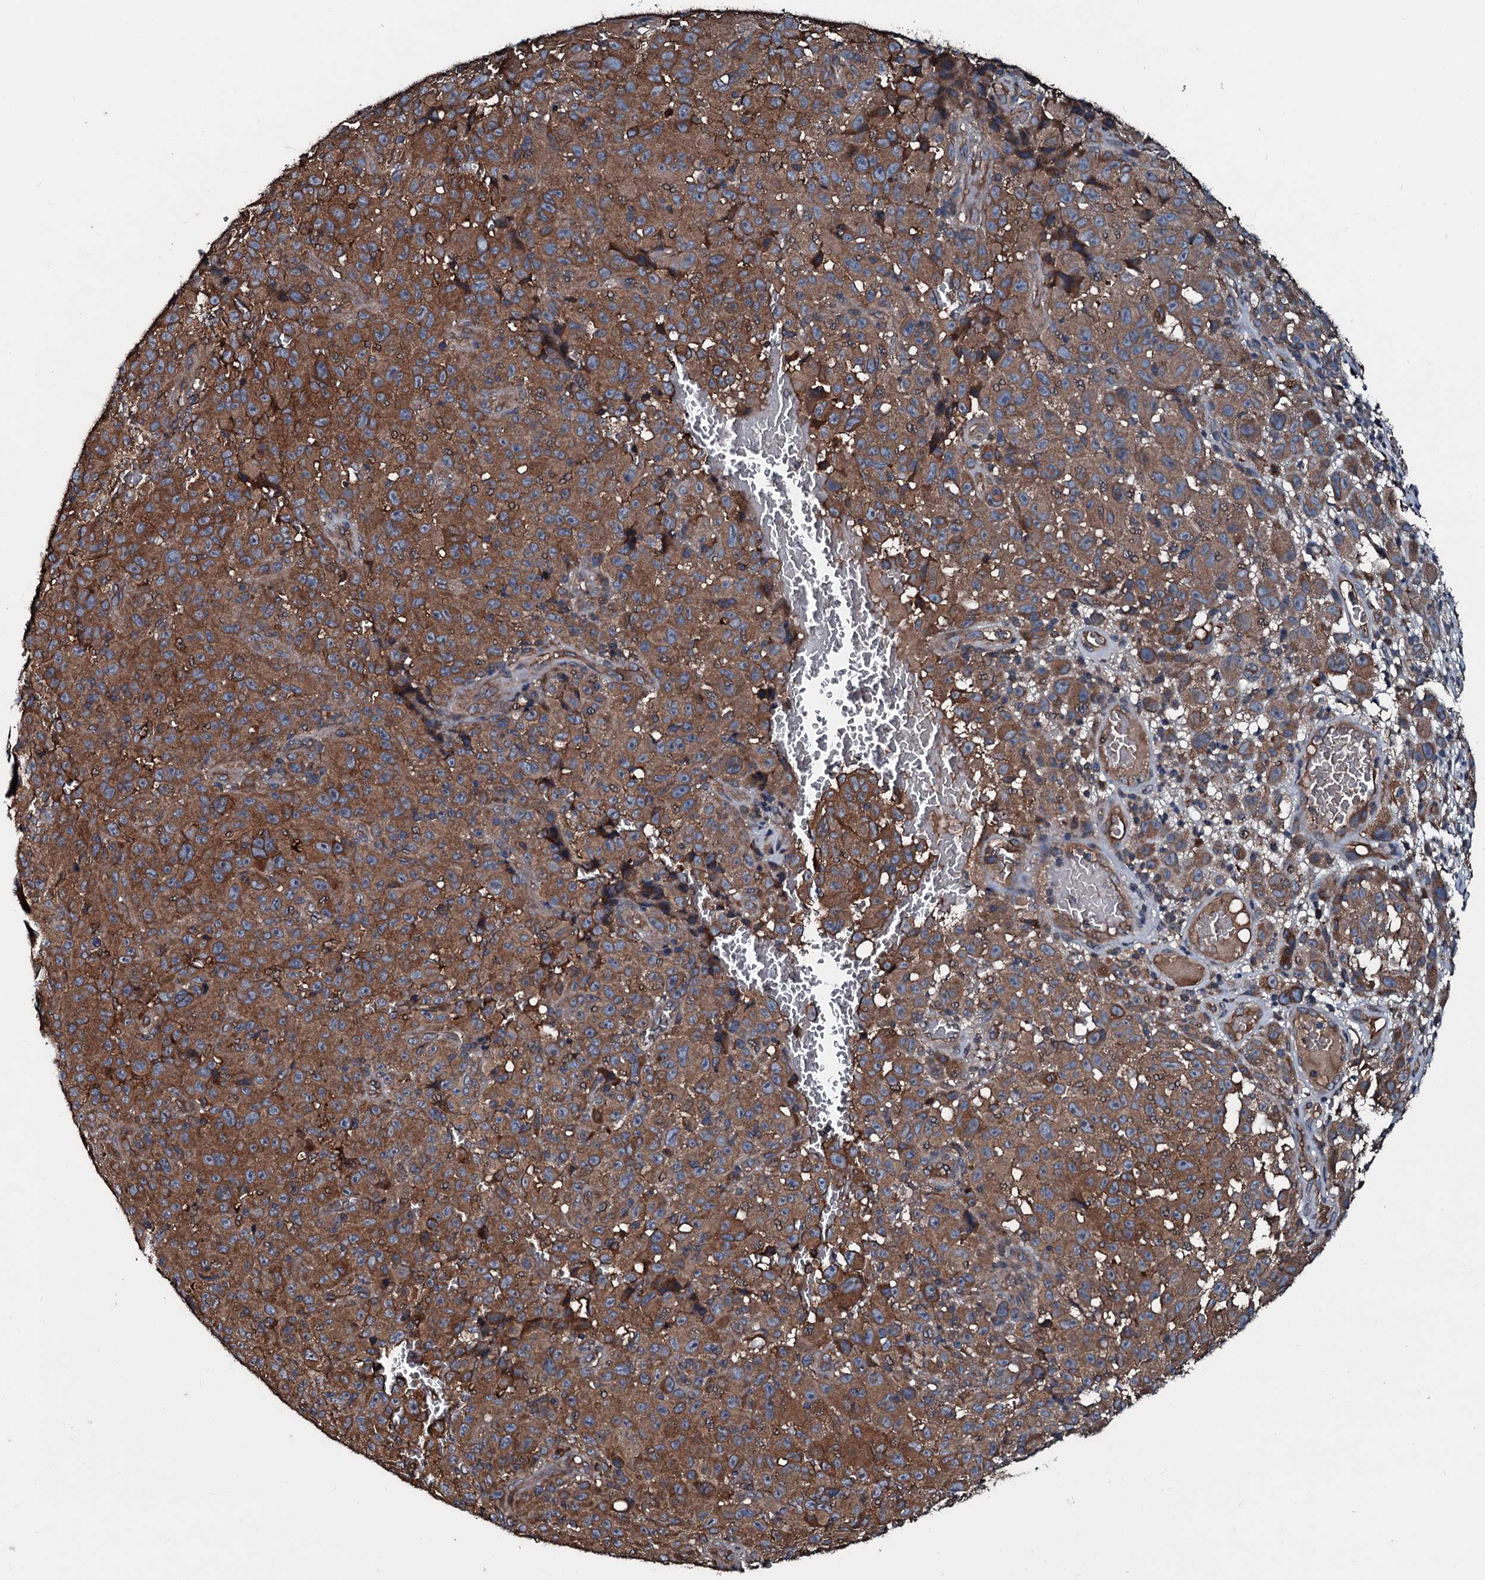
{"staining": {"intensity": "moderate", "quantity": ">75%", "location": "cytoplasmic/membranous"}, "tissue": "melanoma", "cell_type": "Tumor cells", "image_type": "cancer", "snomed": [{"axis": "morphology", "description": "Malignant melanoma, NOS"}, {"axis": "topography", "description": "Skin"}], "caption": "Tumor cells reveal moderate cytoplasmic/membranous expression in about >75% of cells in malignant melanoma.", "gene": "AARS1", "patient": {"sex": "female", "age": 82}}